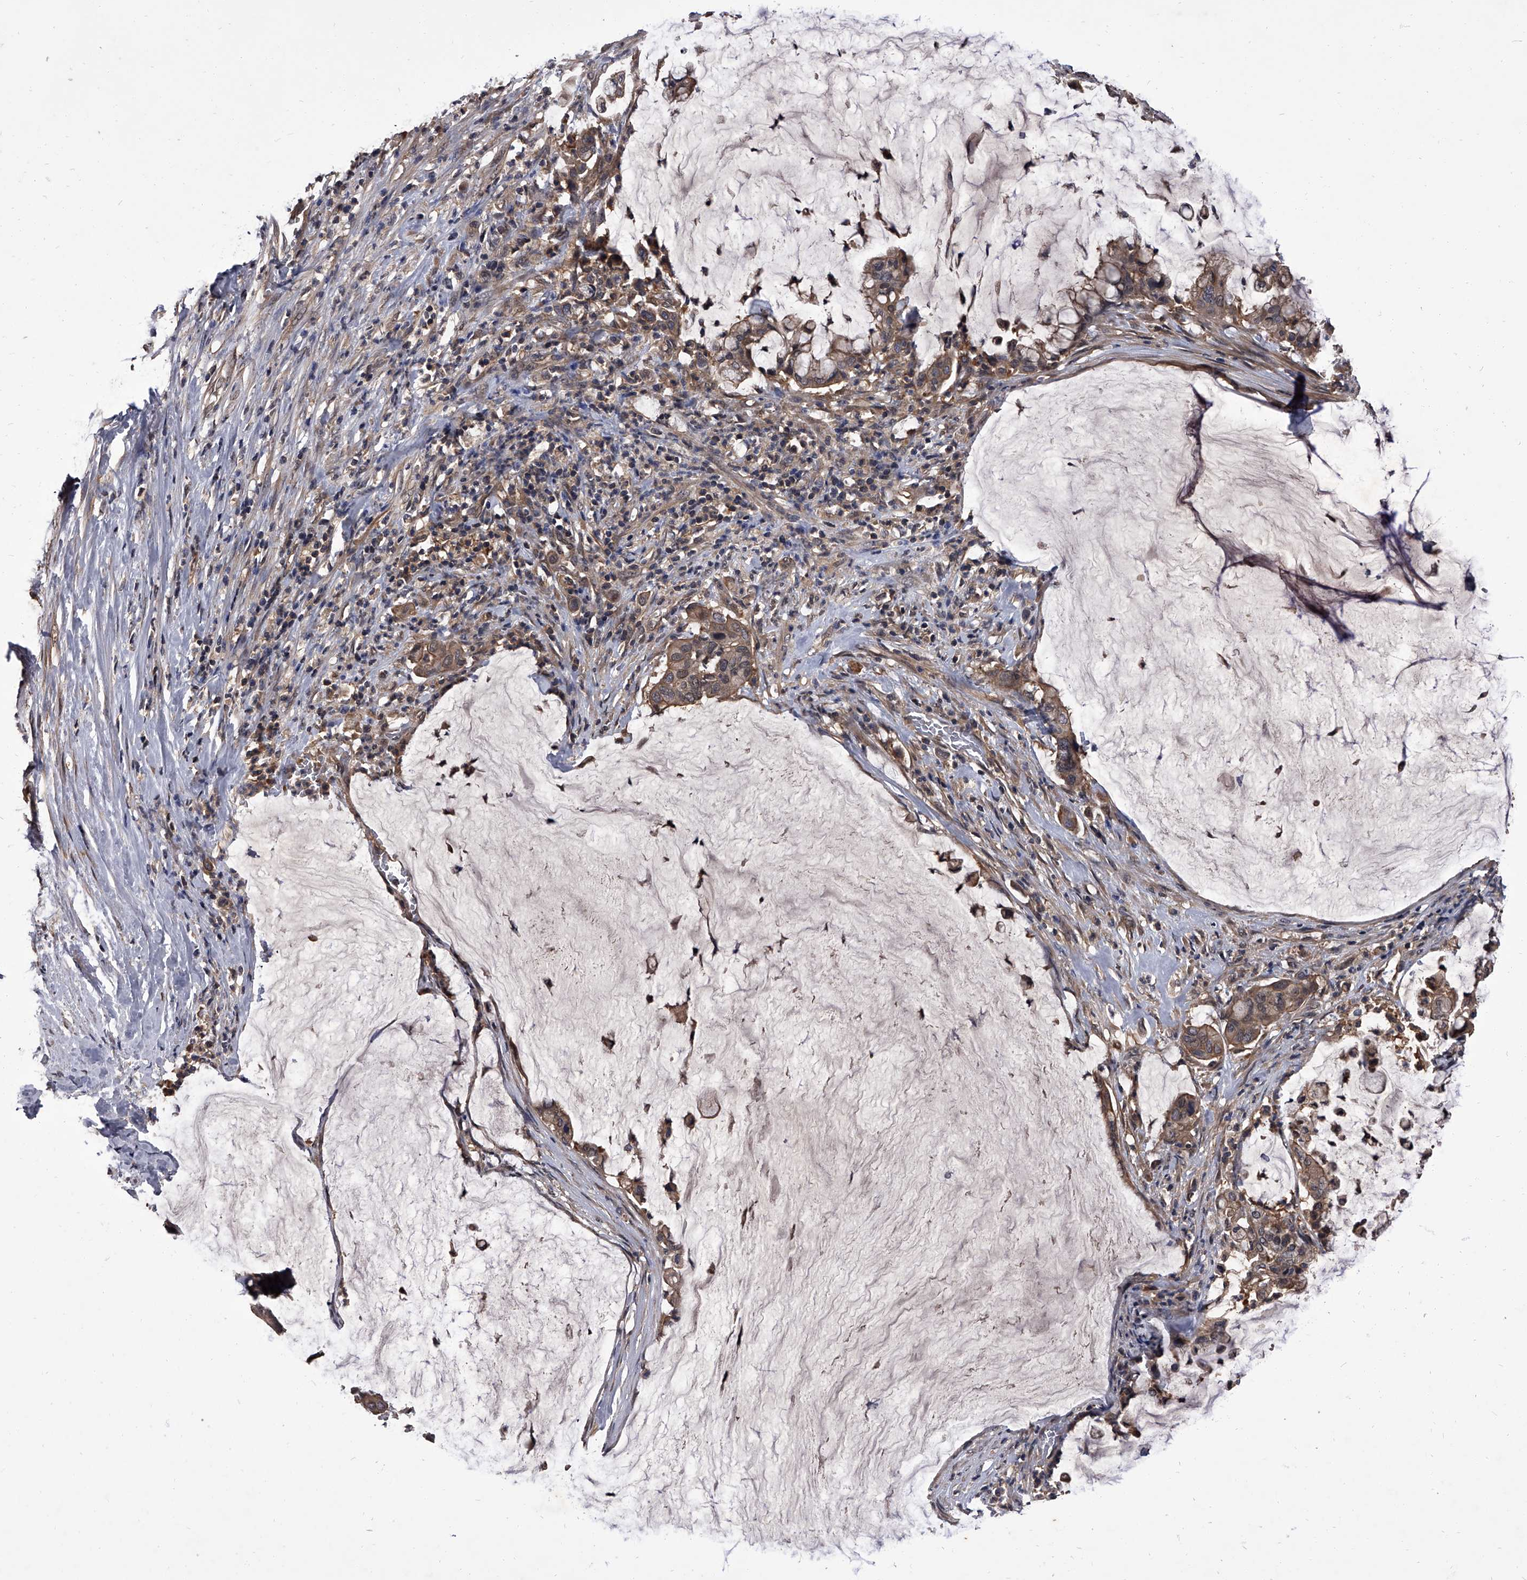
{"staining": {"intensity": "moderate", "quantity": ">75%", "location": "cytoplasmic/membranous"}, "tissue": "pancreatic cancer", "cell_type": "Tumor cells", "image_type": "cancer", "snomed": [{"axis": "morphology", "description": "Adenocarcinoma, NOS"}, {"axis": "topography", "description": "Pancreas"}], "caption": "An immunohistochemistry micrograph of neoplastic tissue is shown. Protein staining in brown highlights moderate cytoplasmic/membranous positivity in pancreatic cancer within tumor cells. The protein of interest is stained brown, and the nuclei are stained in blue (DAB IHC with brightfield microscopy, high magnification).", "gene": "SLC18B1", "patient": {"sex": "male", "age": 41}}